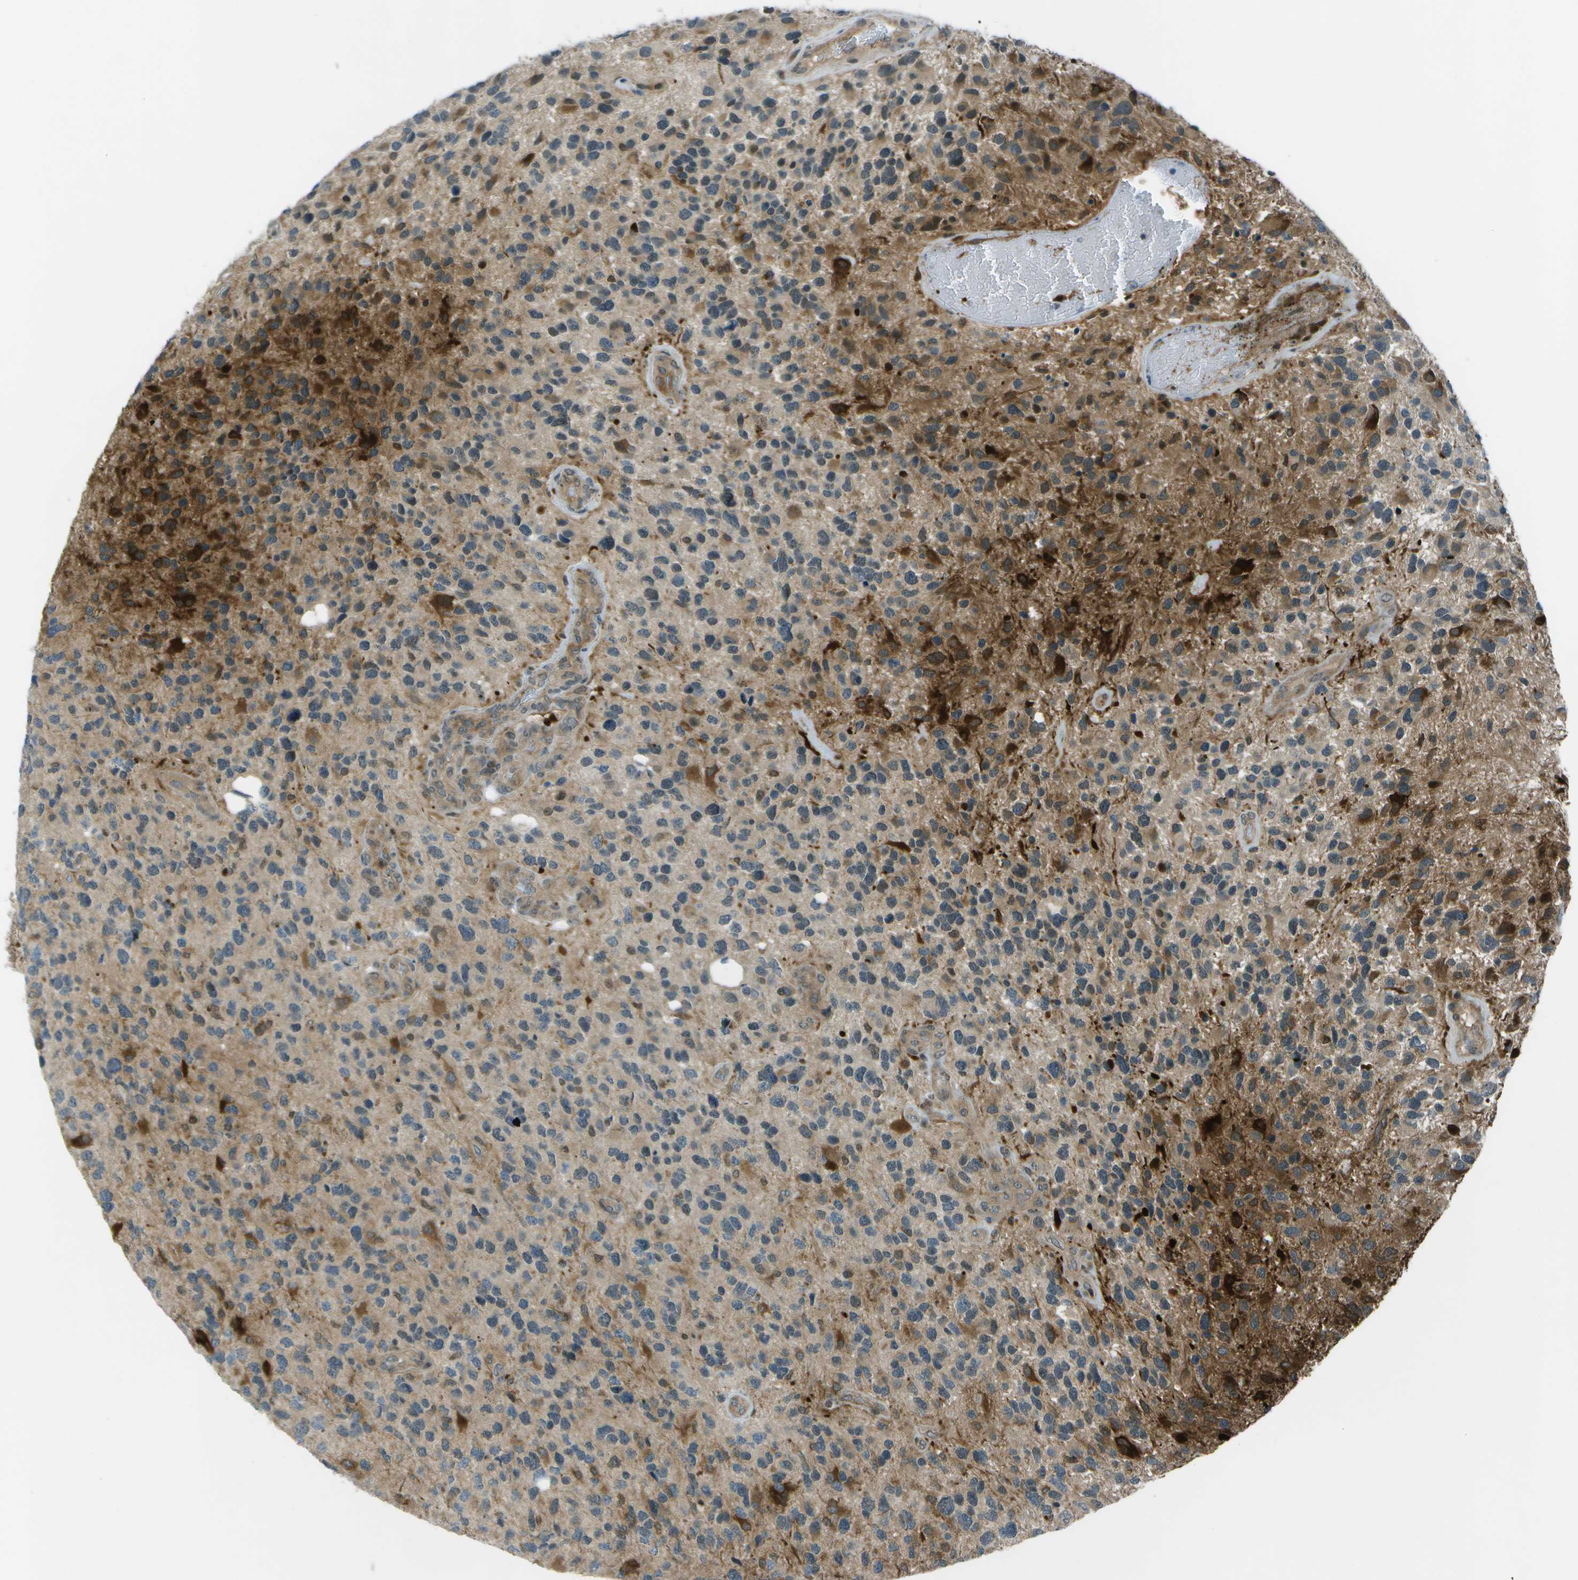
{"staining": {"intensity": "strong", "quantity": "<25%", "location": "cytoplasmic/membranous"}, "tissue": "glioma", "cell_type": "Tumor cells", "image_type": "cancer", "snomed": [{"axis": "morphology", "description": "Glioma, malignant, High grade"}, {"axis": "topography", "description": "Brain"}], "caption": "Tumor cells display medium levels of strong cytoplasmic/membranous staining in about <25% of cells in malignant glioma (high-grade).", "gene": "TMEM19", "patient": {"sex": "female", "age": 58}}